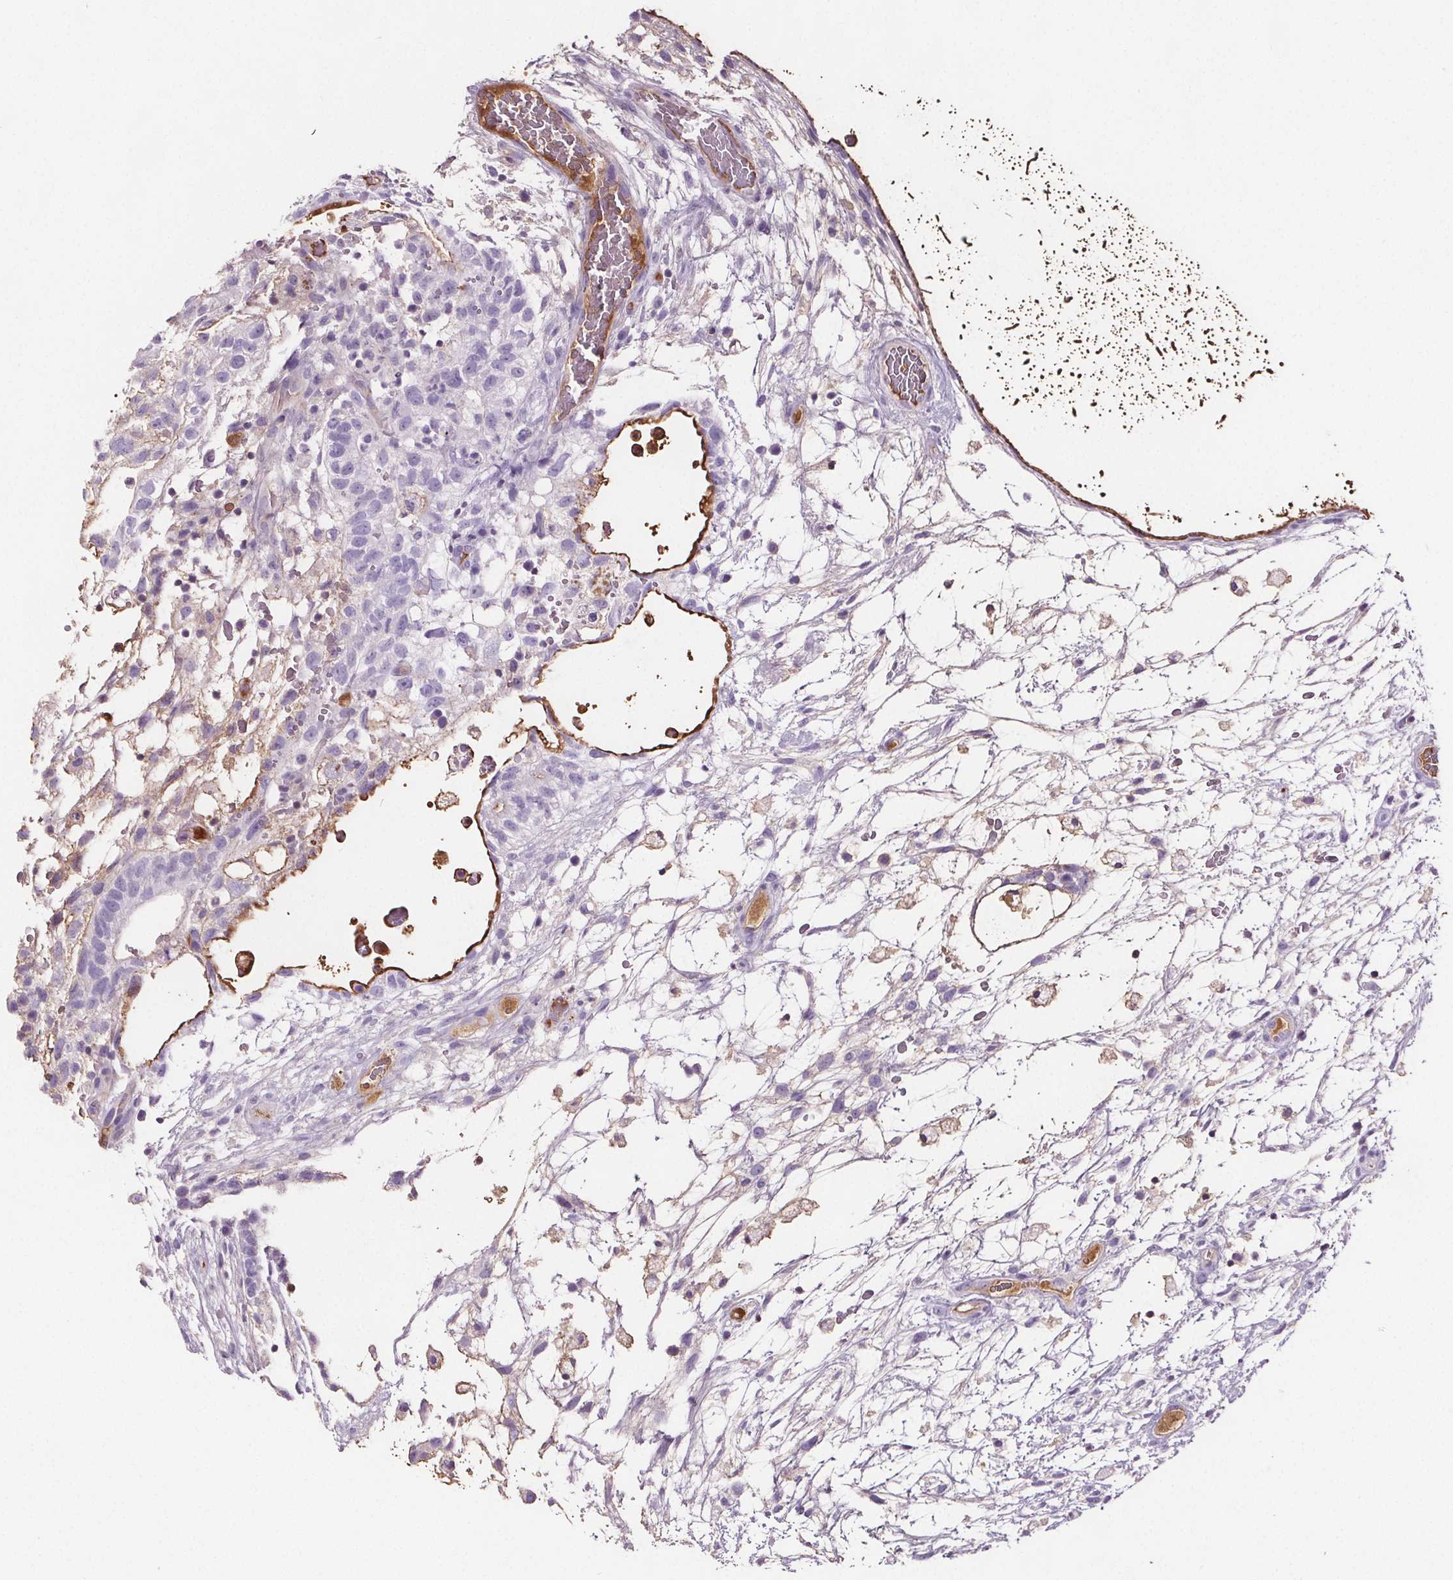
{"staining": {"intensity": "negative", "quantity": "none", "location": "none"}, "tissue": "testis cancer", "cell_type": "Tumor cells", "image_type": "cancer", "snomed": [{"axis": "morphology", "description": "Normal tissue, NOS"}, {"axis": "morphology", "description": "Carcinoma, Embryonal, NOS"}, {"axis": "topography", "description": "Testis"}], "caption": "Protein analysis of embryonal carcinoma (testis) demonstrates no significant staining in tumor cells.", "gene": "CD5L", "patient": {"sex": "male", "age": 32}}